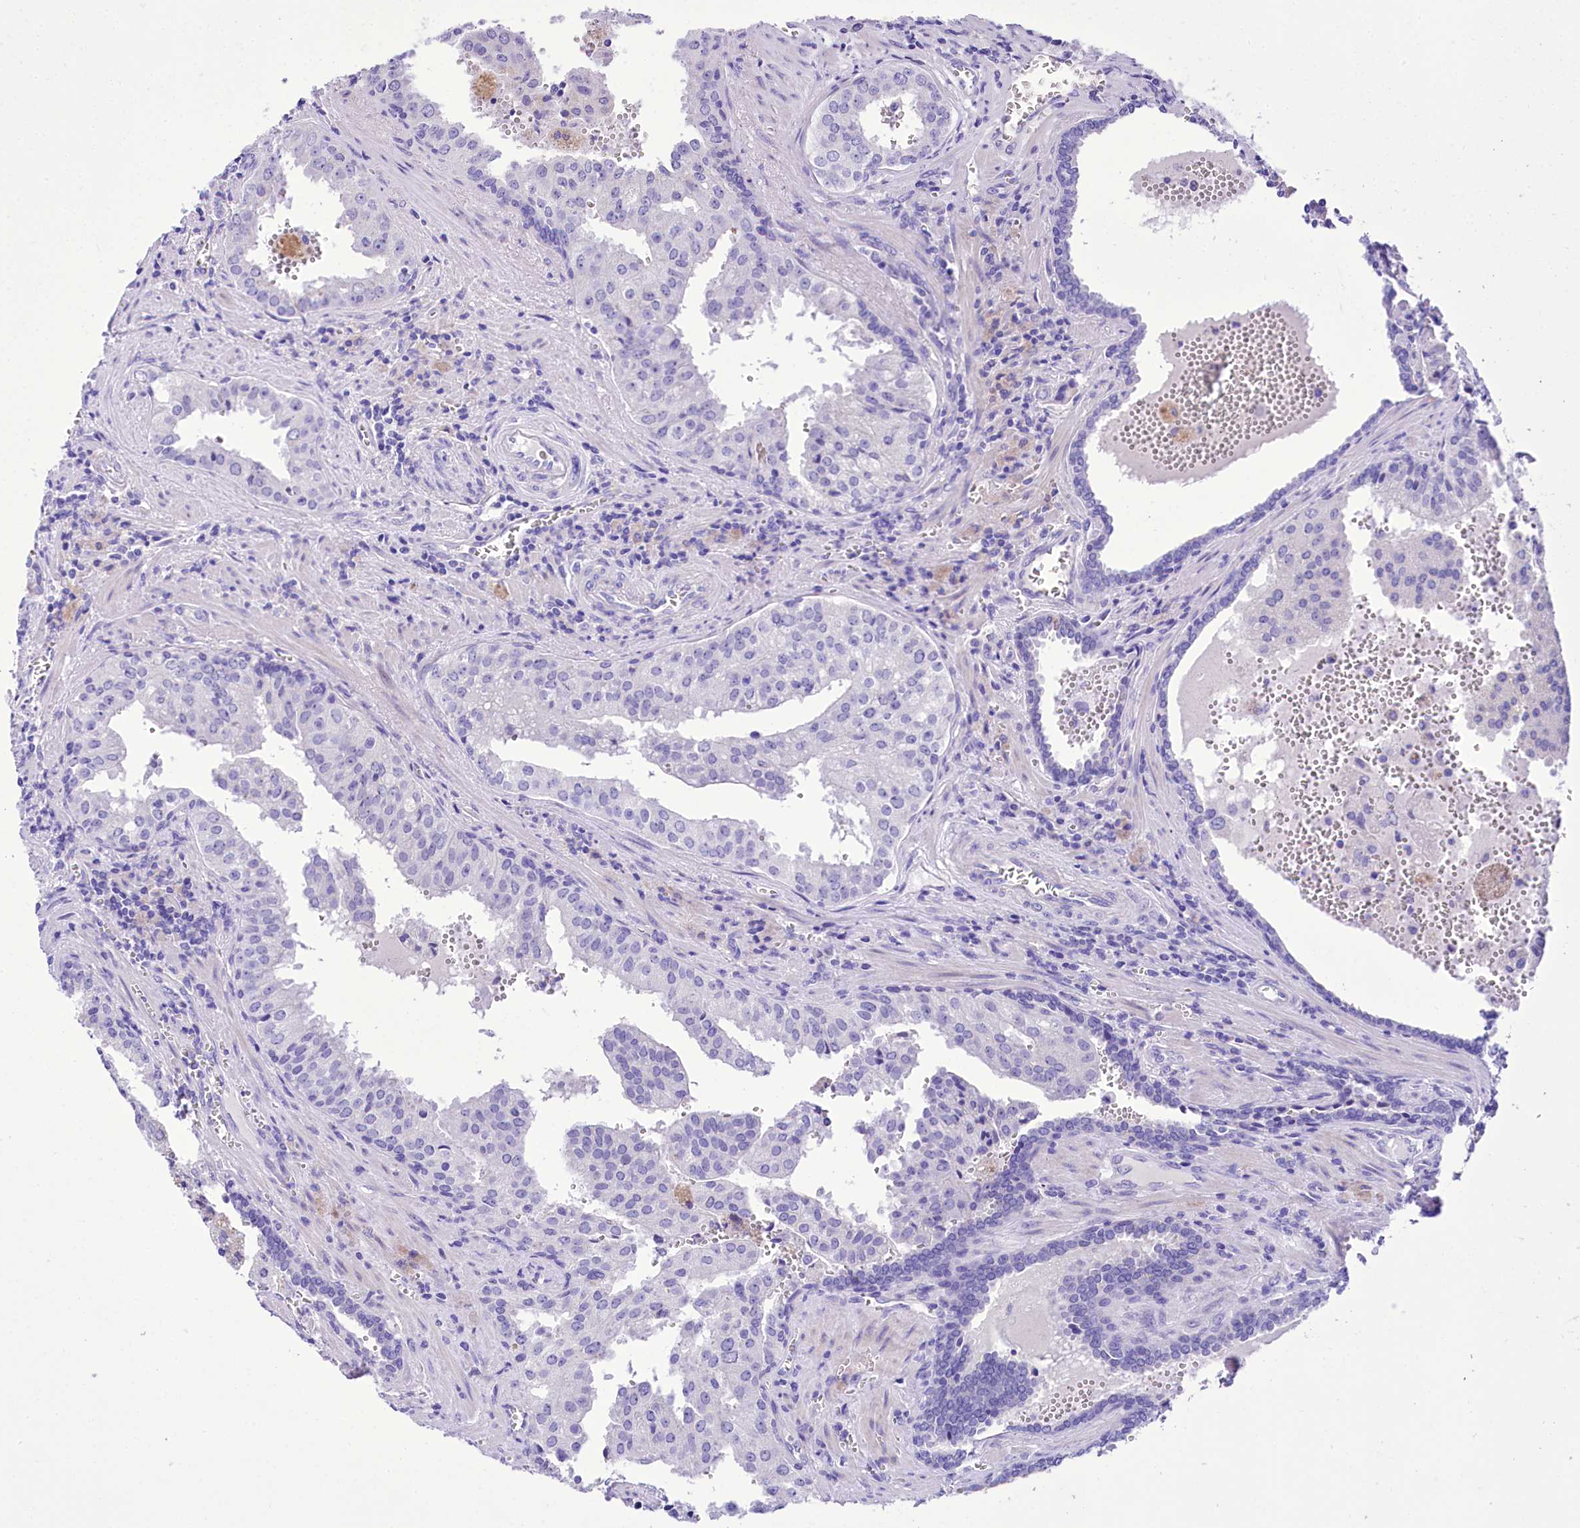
{"staining": {"intensity": "negative", "quantity": "none", "location": "none"}, "tissue": "prostate cancer", "cell_type": "Tumor cells", "image_type": "cancer", "snomed": [{"axis": "morphology", "description": "Adenocarcinoma, High grade"}, {"axis": "topography", "description": "Prostate"}], "caption": "Tumor cells show no significant protein expression in prostate cancer.", "gene": "TTC36", "patient": {"sex": "male", "age": 68}}